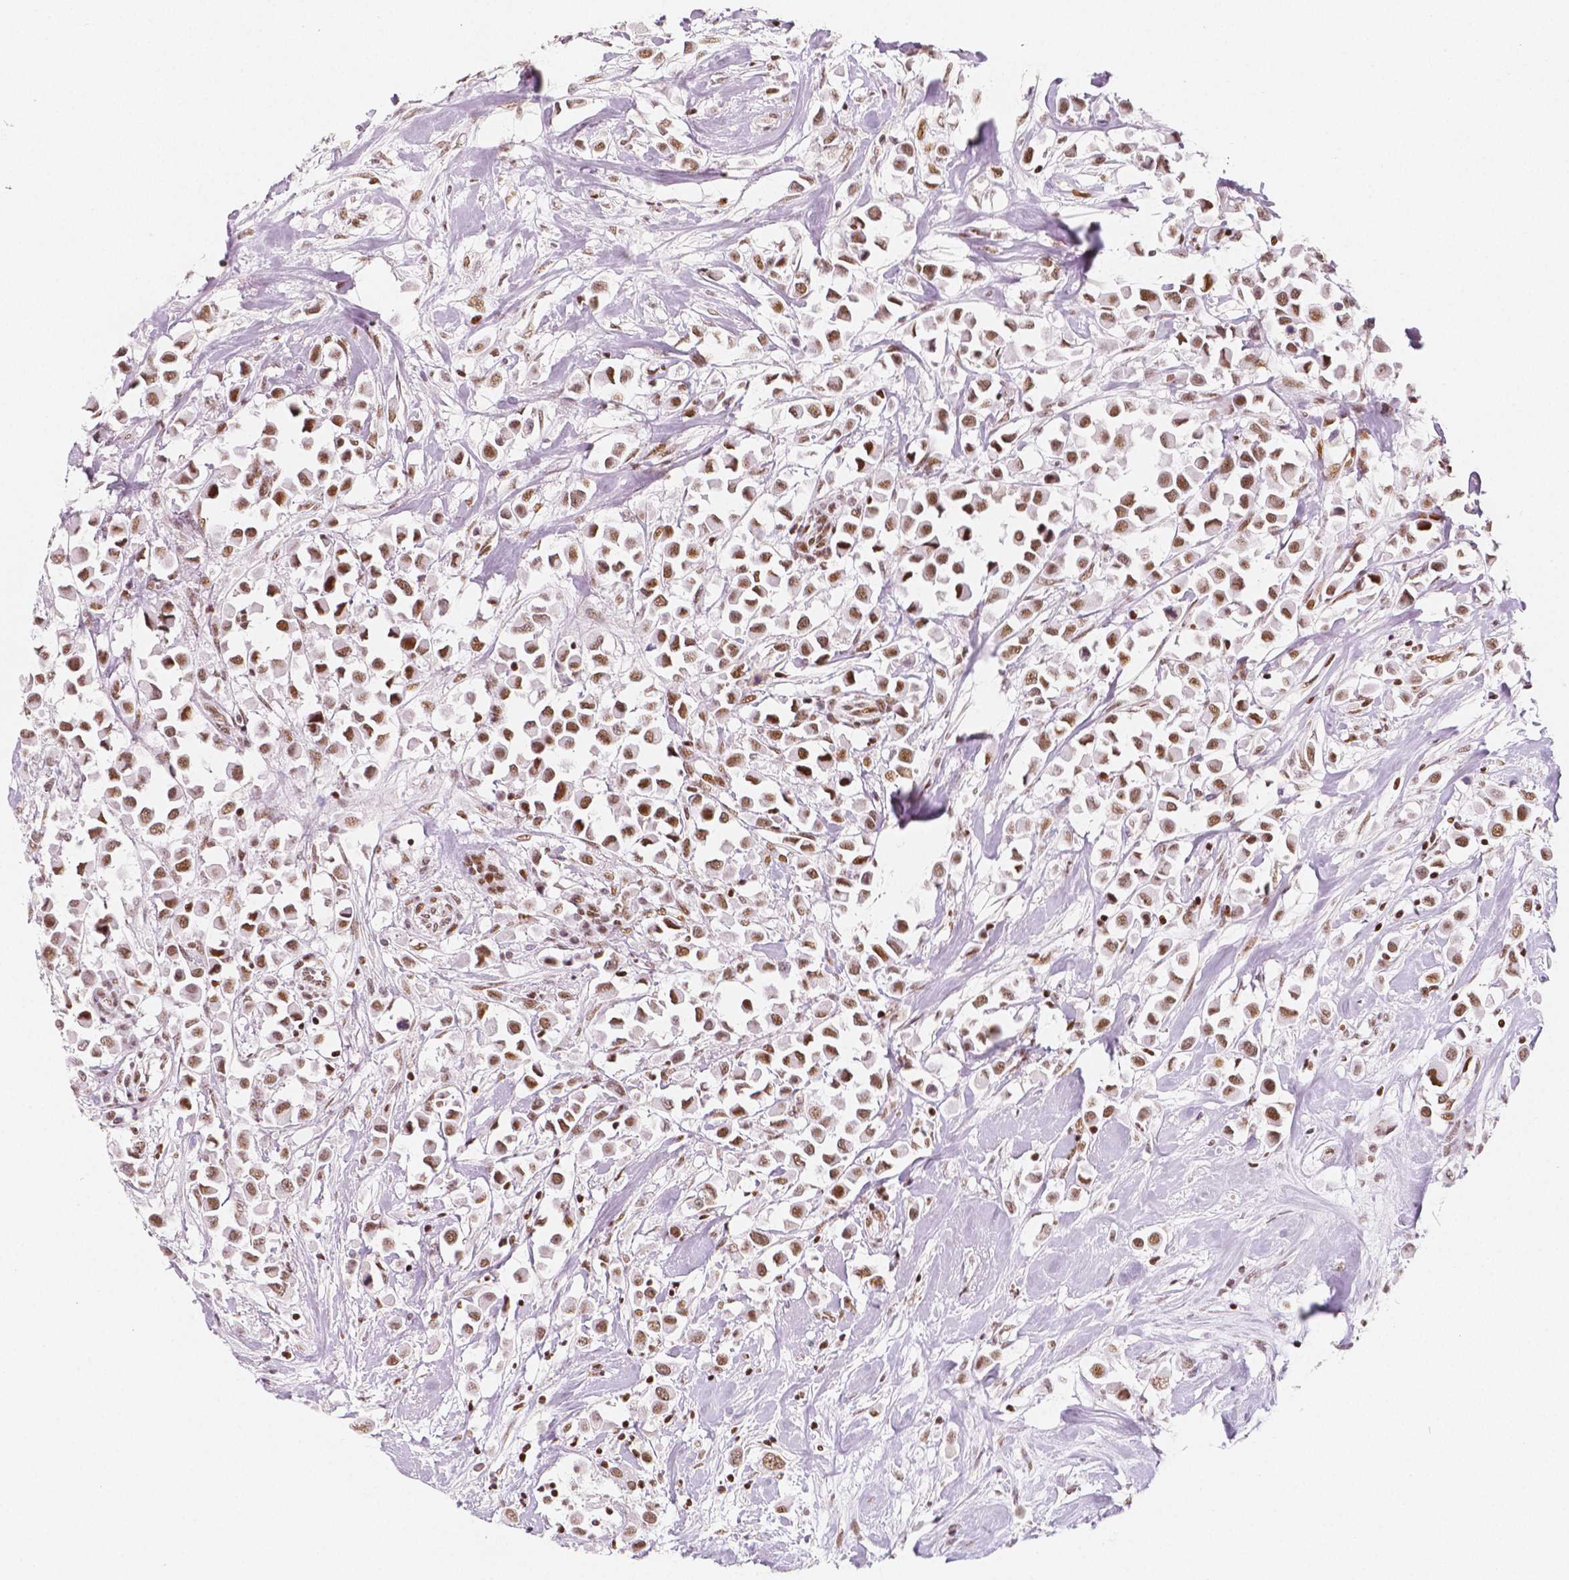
{"staining": {"intensity": "moderate", "quantity": ">75%", "location": "nuclear"}, "tissue": "breast cancer", "cell_type": "Tumor cells", "image_type": "cancer", "snomed": [{"axis": "morphology", "description": "Duct carcinoma"}, {"axis": "topography", "description": "Breast"}], "caption": "The histopathology image demonstrates a brown stain indicating the presence of a protein in the nuclear of tumor cells in invasive ductal carcinoma (breast). (brown staining indicates protein expression, while blue staining denotes nuclei).", "gene": "HDAC1", "patient": {"sex": "female", "age": 61}}